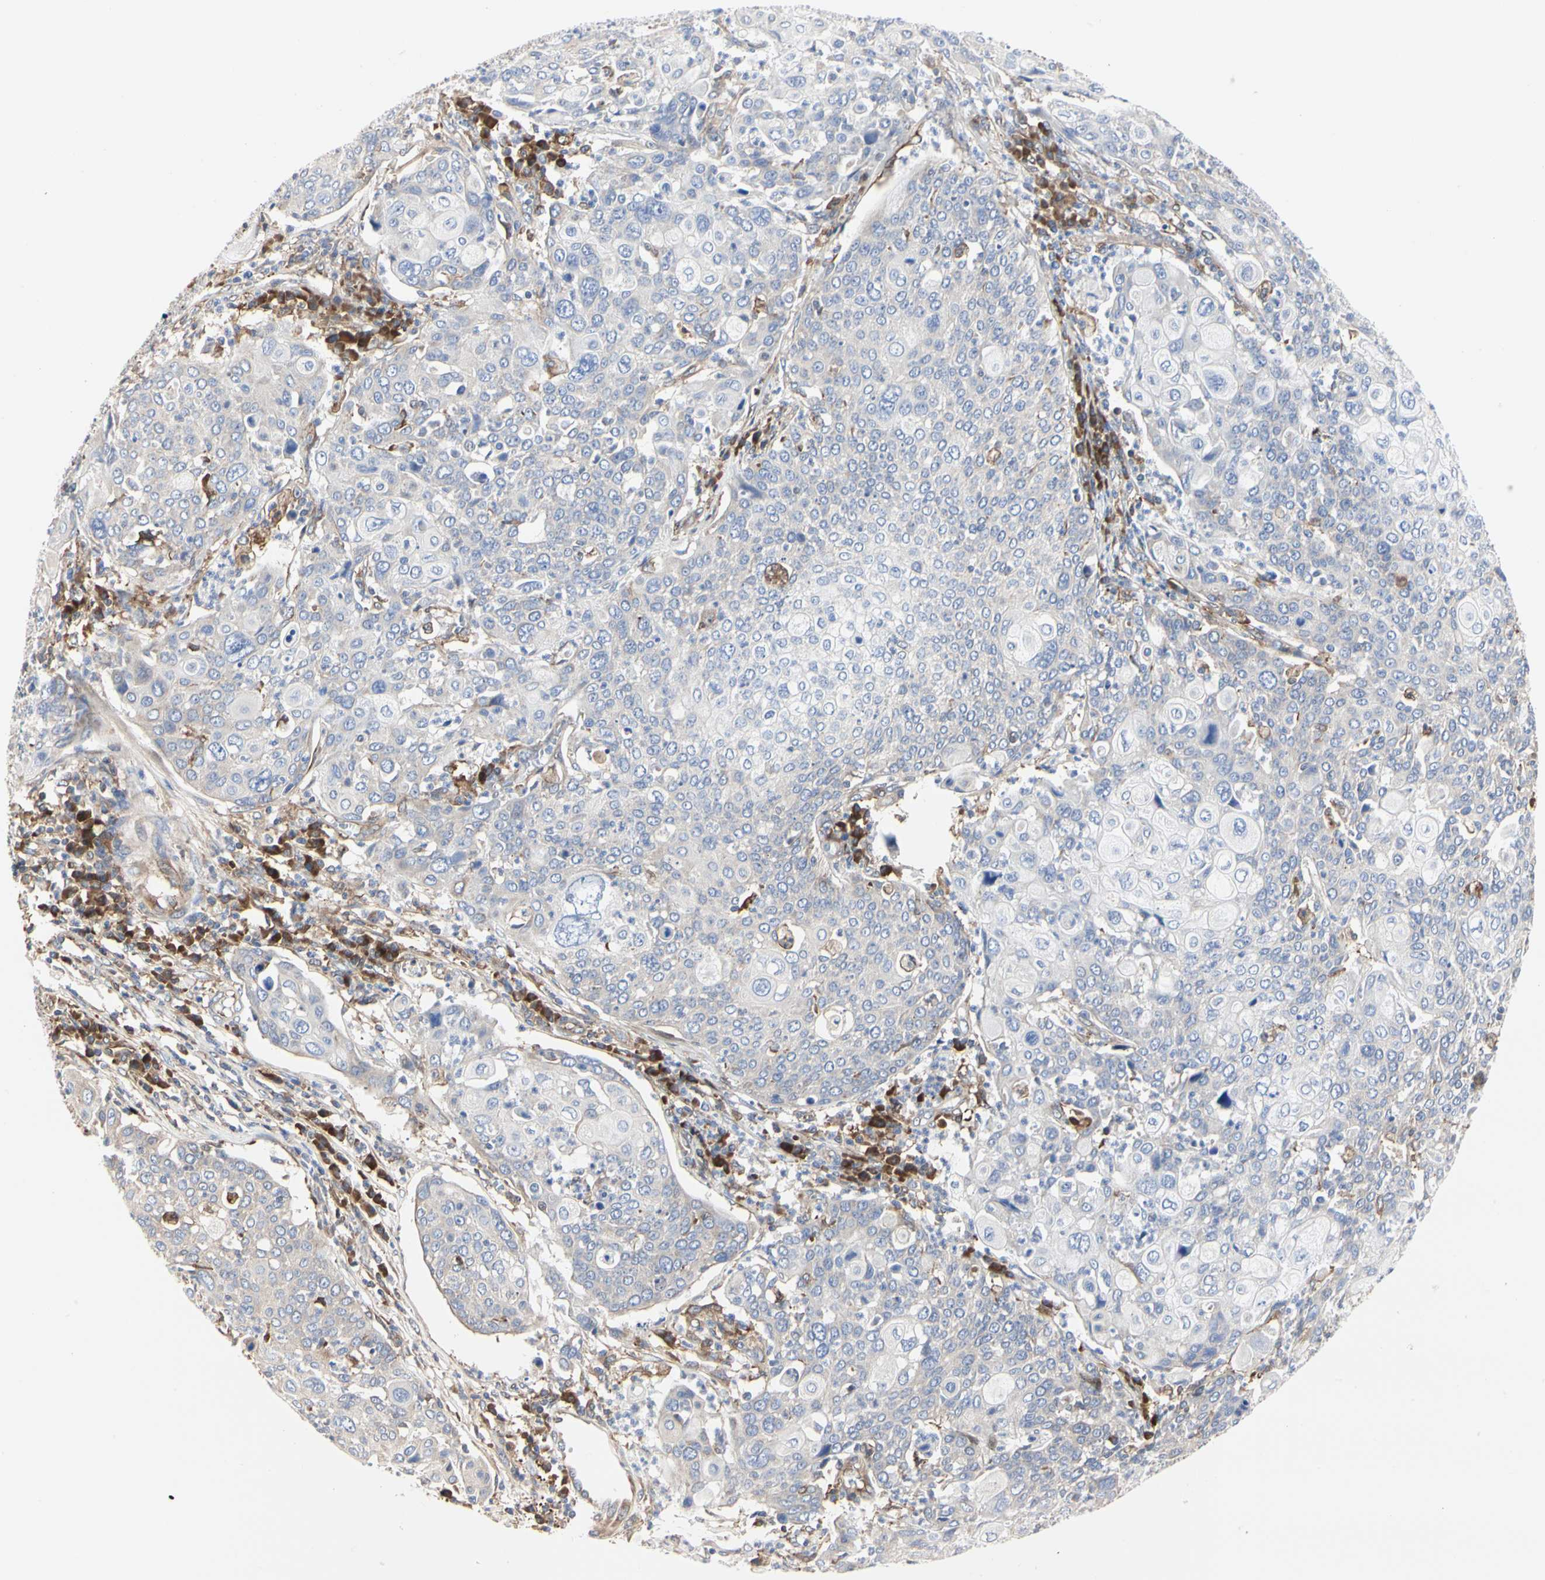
{"staining": {"intensity": "negative", "quantity": "none", "location": "none"}, "tissue": "cervical cancer", "cell_type": "Tumor cells", "image_type": "cancer", "snomed": [{"axis": "morphology", "description": "Squamous cell carcinoma, NOS"}, {"axis": "topography", "description": "Cervix"}], "caption": "DAB (3,3'-diaminobenzidine) immunohistochemical staining of human cervical squamous cell carcinoma displays no significant staining in tumor cells.", "gene": "C3orf52", "patient": {"sex": "female", "age": 40}}